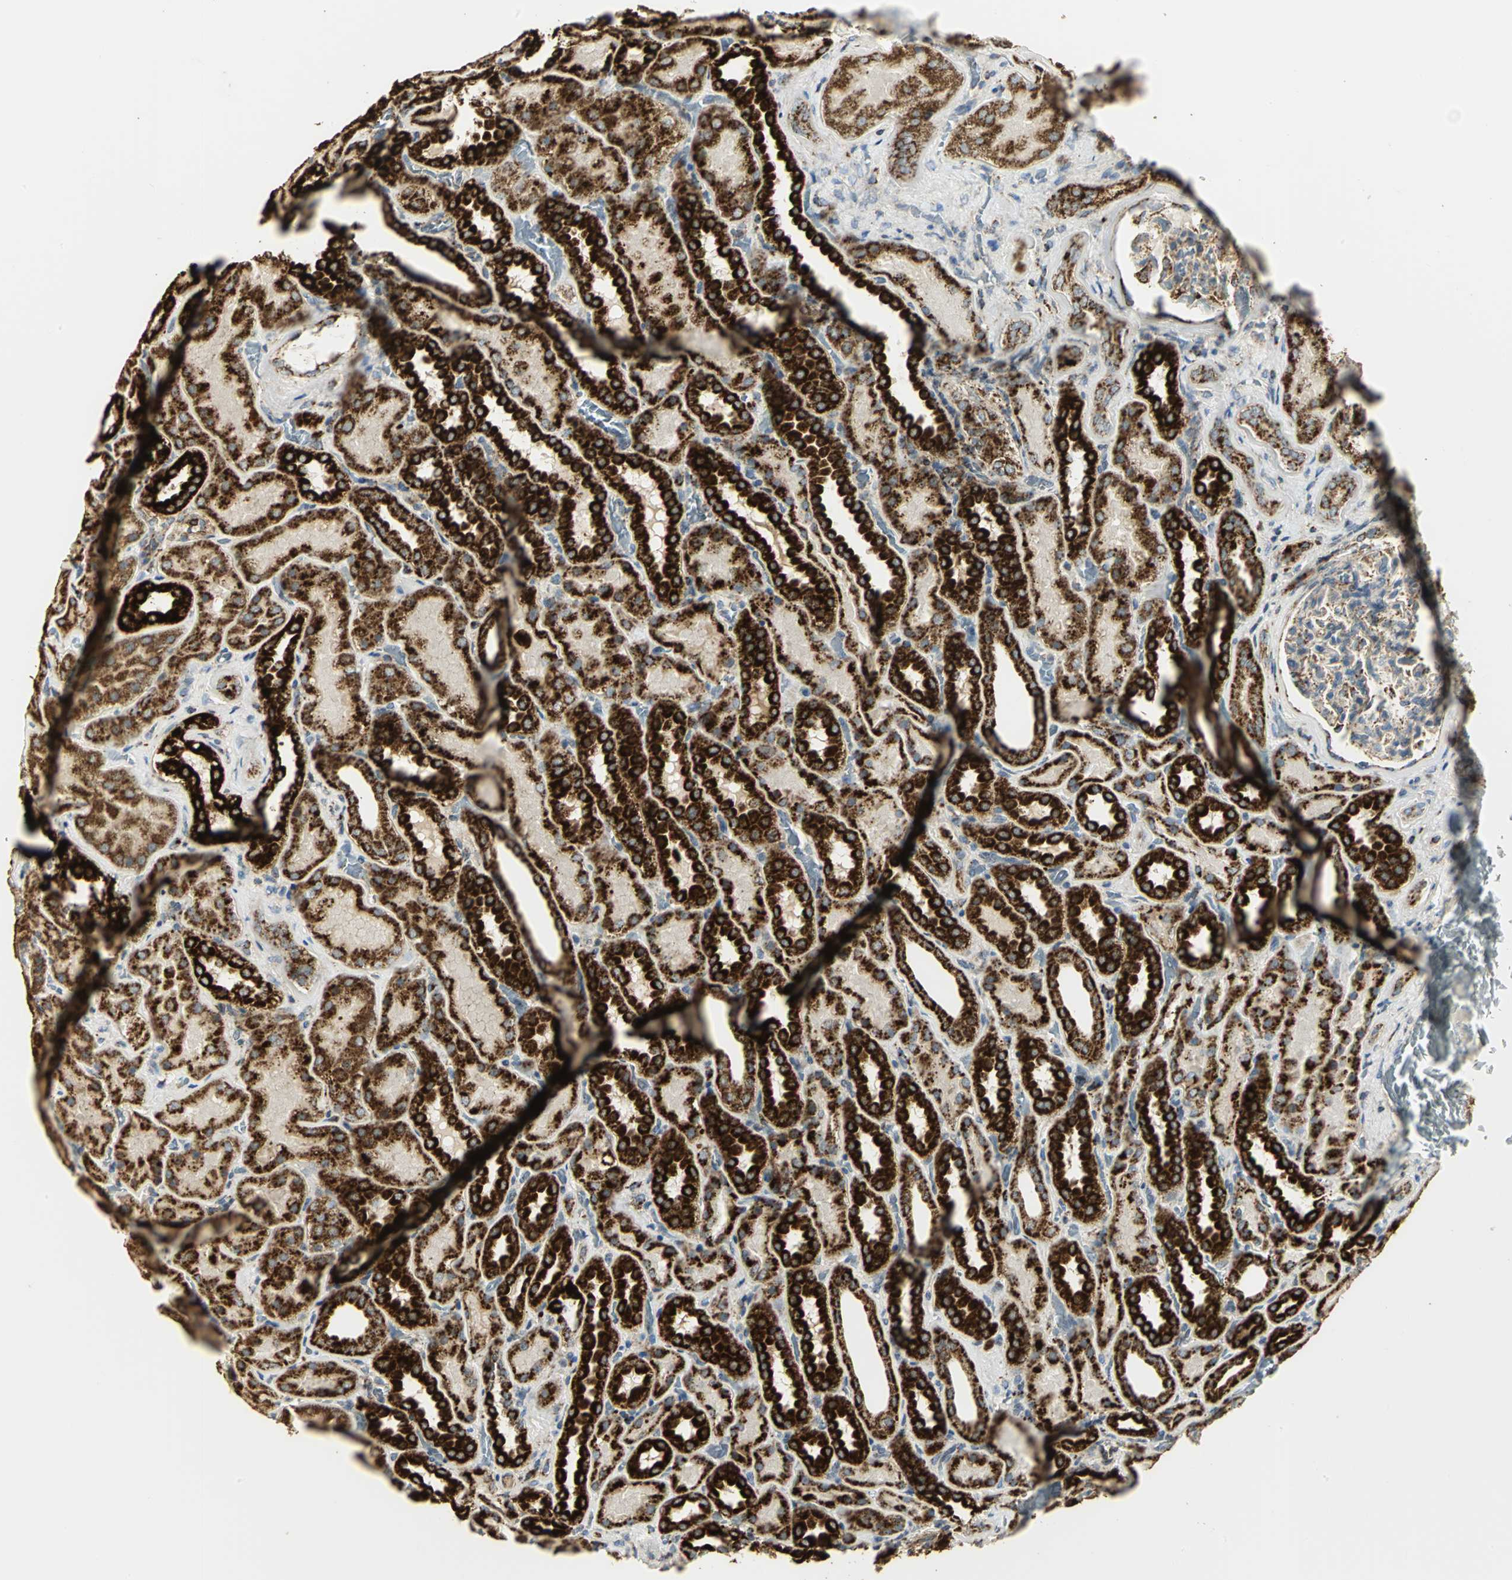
{"staining": {"intensity": "strong", "quantity": ">75%", "location": "cytoplasmic/membranous"}, "tissue": "kidney", "cell_type": "Cells in glomeruli", "image_type": "normal", "snomed": [{"axis": "morphology", "description": "Normal tissue, NOS"}, {"axis": "topography", "description": "Kidney"}], "caption": "Immunohistochemistry (IHC) of normal human kidney displays high levels of strong cytoplasmic/membranous expression in about >75% of cells in glomeruli. Nuclei are stained in blue.", "gene": "VDAC1", "patient": {"sex": "male", "age": 28}}